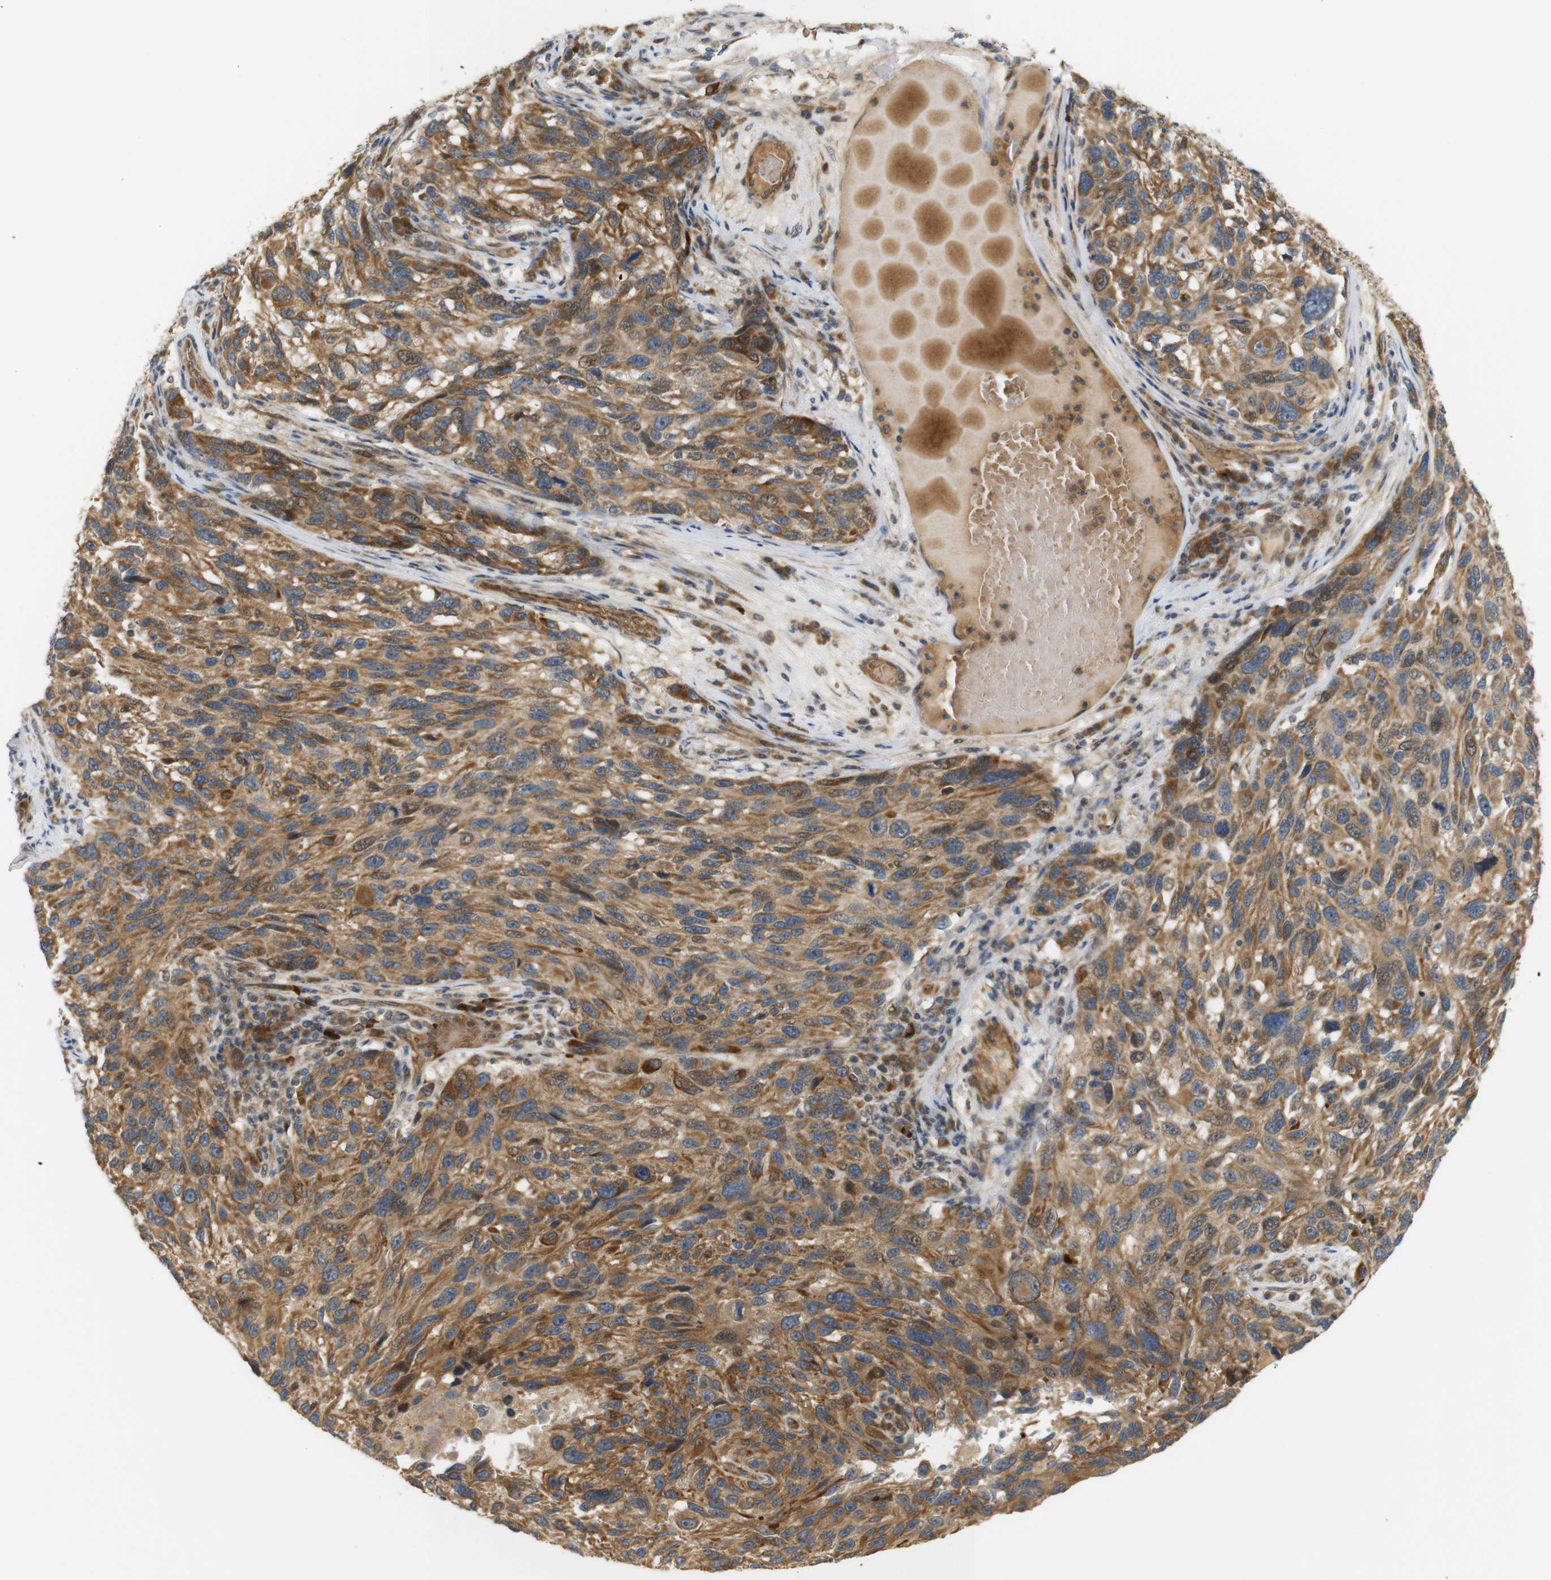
{"staining": {"intensity": "moderate", "quantity": ">75%", "location": "cytoplasmic/membranous"}, "tissue": "melanoma", "cell_type": "Tumor cells", "image_type": "cancer", "snomed": [{"axis": "morphology", "description": "Malignant melanoma, NOS"}, {"axis": "topography", "description": "Skin"}], "caption": "This micrograph exhibits immunohistochemistry staining of melanoma, with medium moderate cytoplasmic/membranous staining in about >75% of tumor cells.", "gene": "RPTOR", "patient": {"sex": "male", "age": 53}}